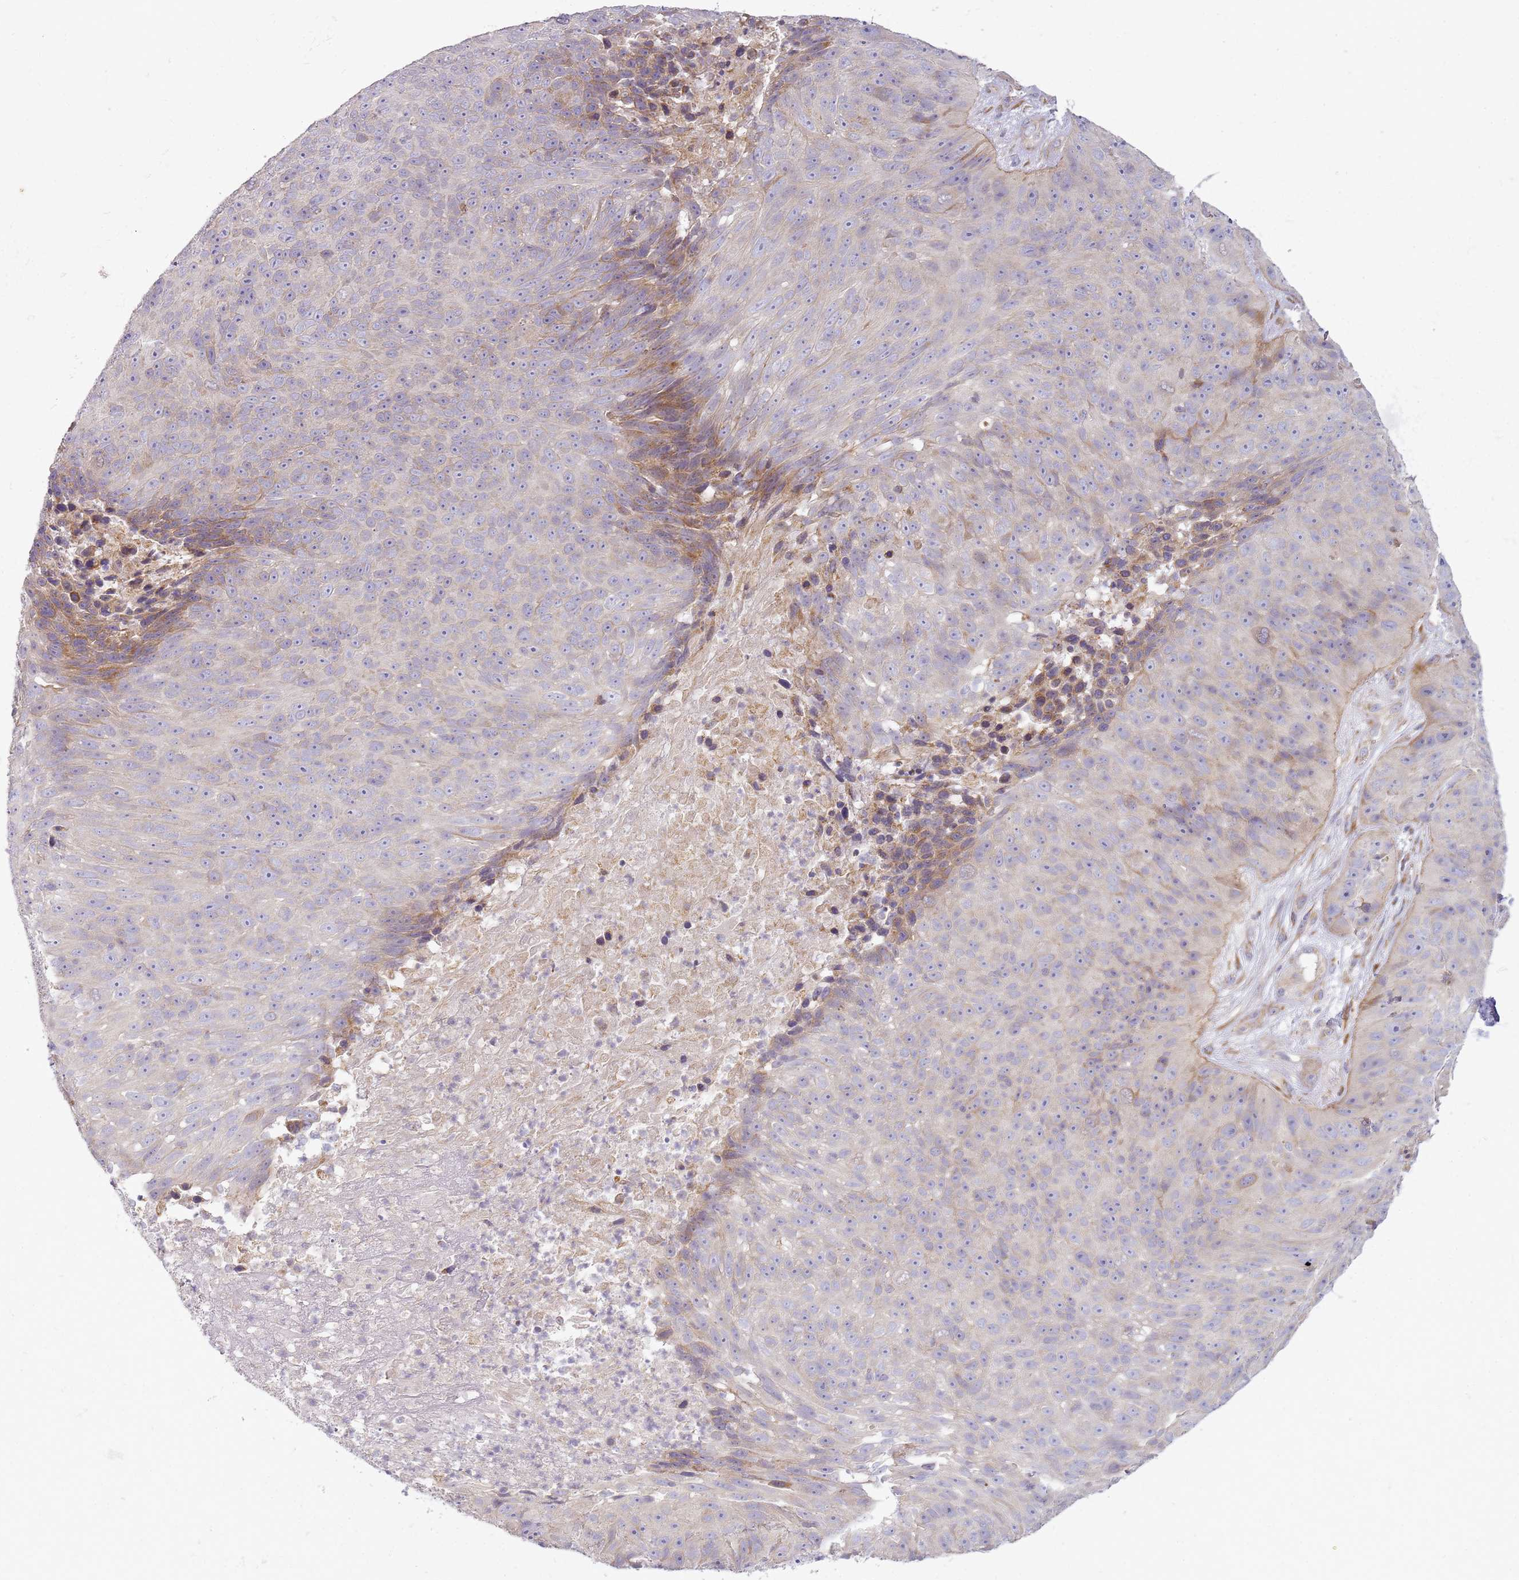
{"staining": {"intensity": "moderate", "quantity": "<25%", "location": "cytoplasmic/membranous"}, "tissue": "skin cancer", "cell_type": "Tumor cells", "image_type": "cancer", "snomed": [{"axis": "morphology", "description": "Squamous cell carcinoma, NOS"}, {"axis": "topography", "description": "Skin"}], "caption": "Protein staining displays moderate cytoplasmic/membranous staining in approximately <25% of tumor cells in skin cancer.", "gene": "TMEM200C", "patient": {"sex": "female", "age": 87}}